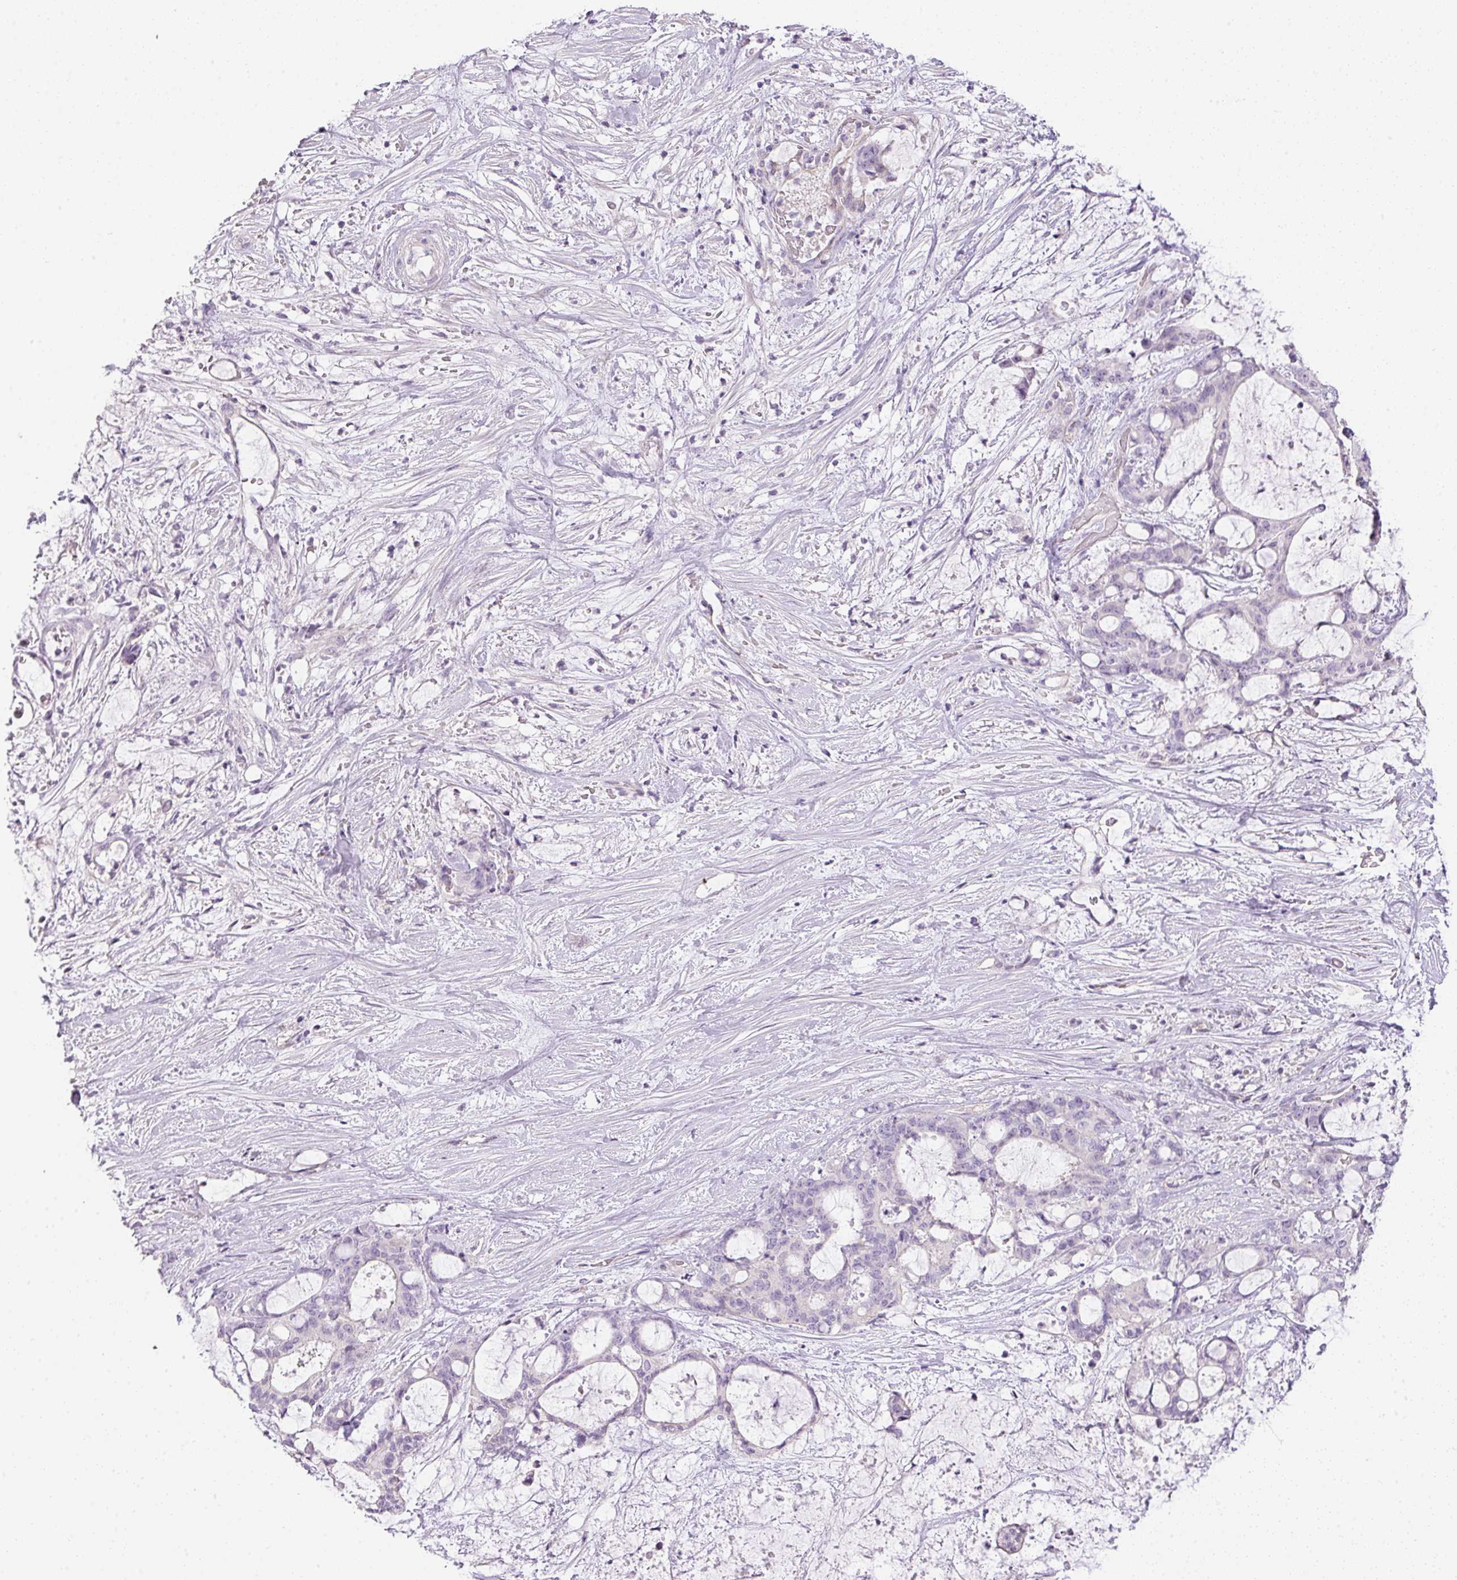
{"staining": {"intensity": "negative", "quantity": "none", "location": "none"}, "tissue": "liver cancer", "cell_type": "Tumor cells", "image_type": "cancer", "snomed": [{"axis": "morphology", "description": "Normal tissue, NOS"}, {"axis": "morphology", "description": "Cholangiocarcinoma"}, {"axis": "topography", "description": "Liver"}, {"axis": "topography", "description": "Peripheral nerve tissue"}], "caption": "The immunohistochemistry image has no significant expression in tumor cells of liver cholangiocarcinoma tissue.", "gene": "RAX2", "patient": {"sex": "female", "age": 73}}